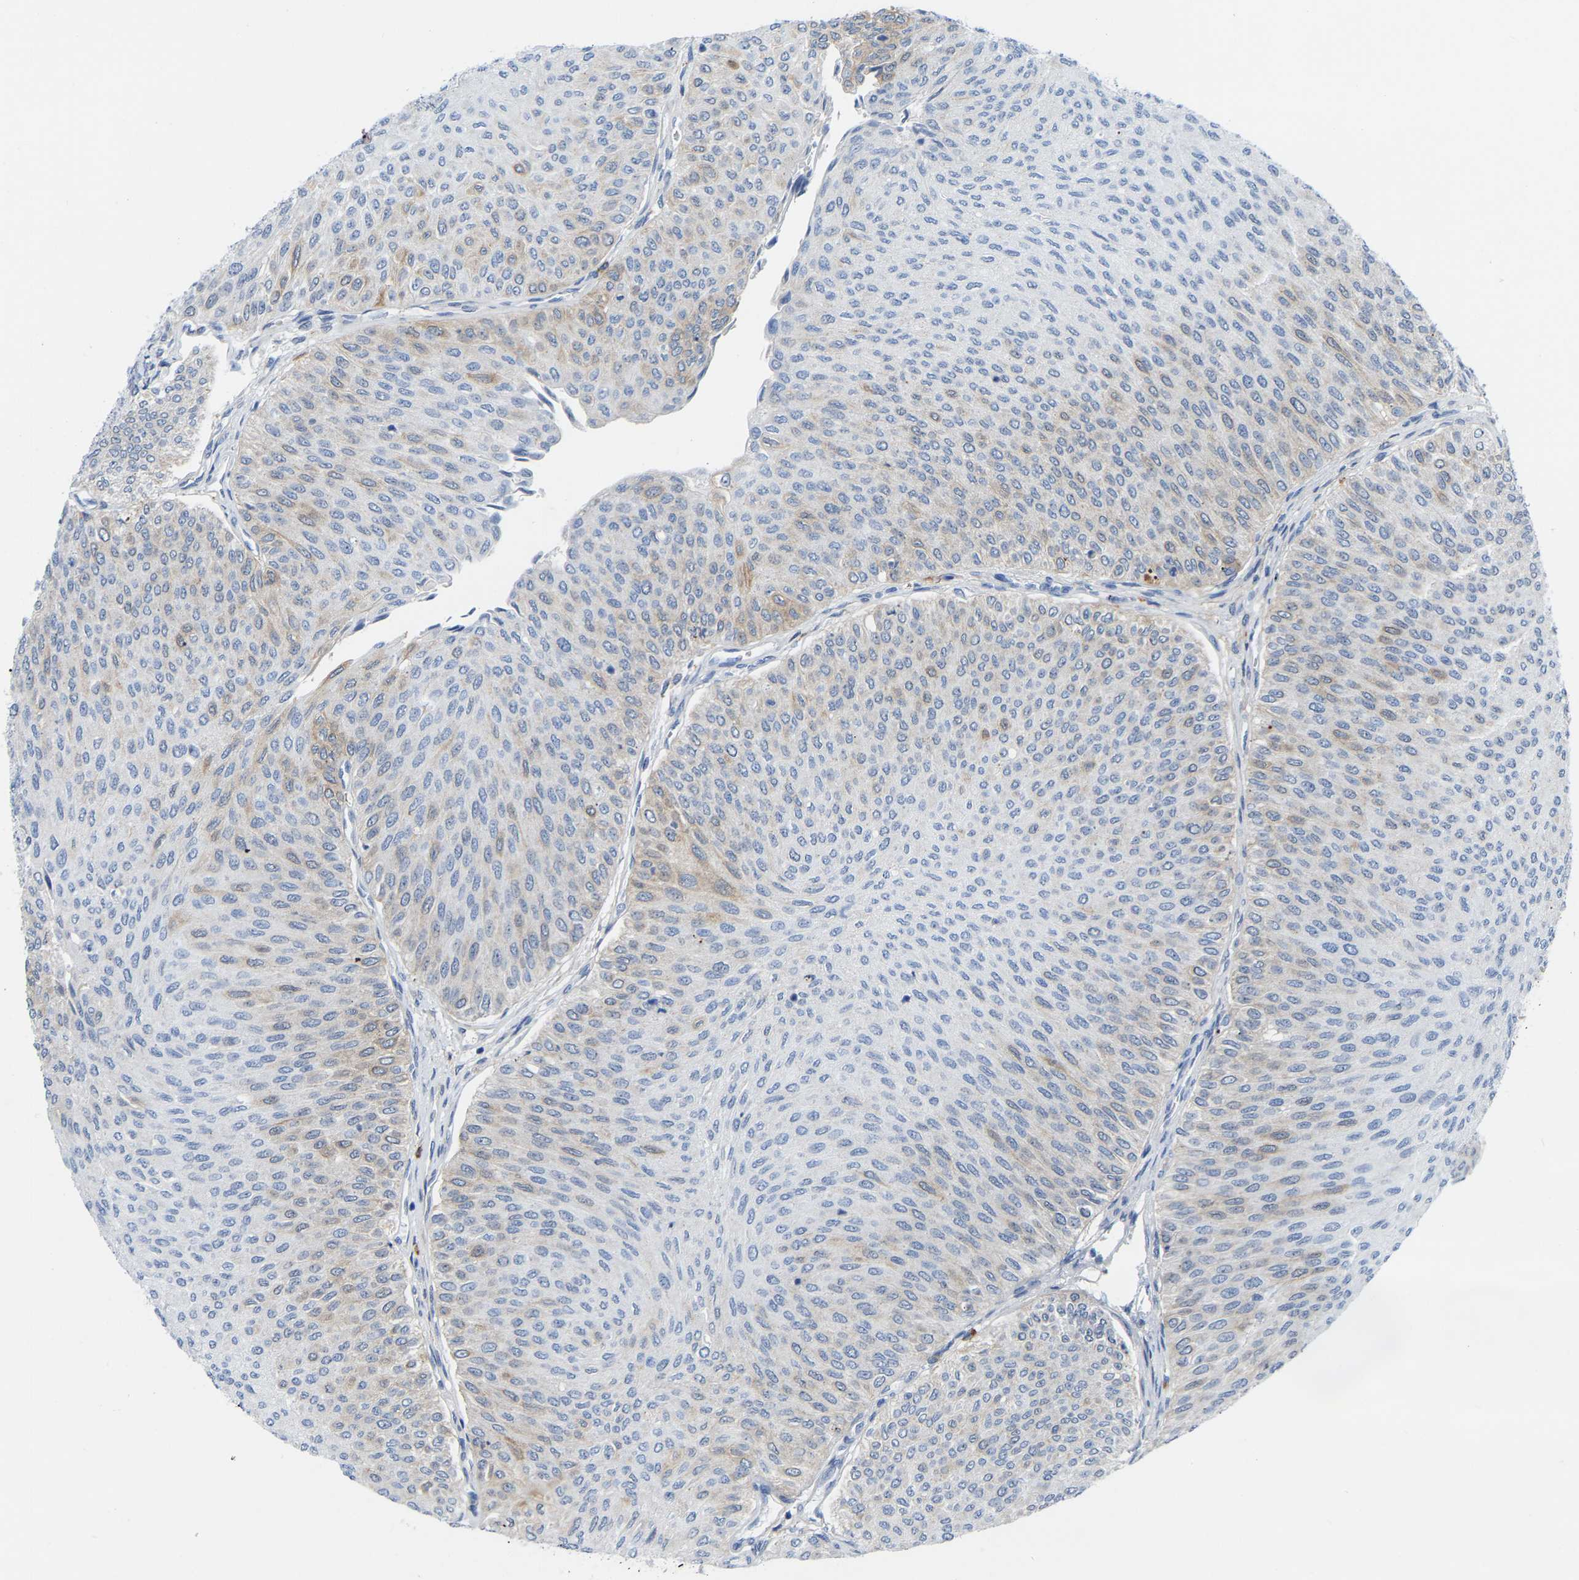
{"staining": {"intensity": "weak", "quantity": "25%-75%", "location": "cytoplasmic/membranous"}, "tissue": "urothelial cancer", "cell_type": "Tumor cells", "image_type": "cancer", "snomed": [{"axis": "morphology", "description": "Urothelial carcinoma, Low grade"}, {"axis": "topography", "description": "Urinary bladder"}], "caption": "The immunohistochemical stain labels weak cytoplasmic/membranous staining in tumor cells of urothelial cancer tissue.", "gene": "ABTB2", "patient": {"sex": "male", "age": 78}}